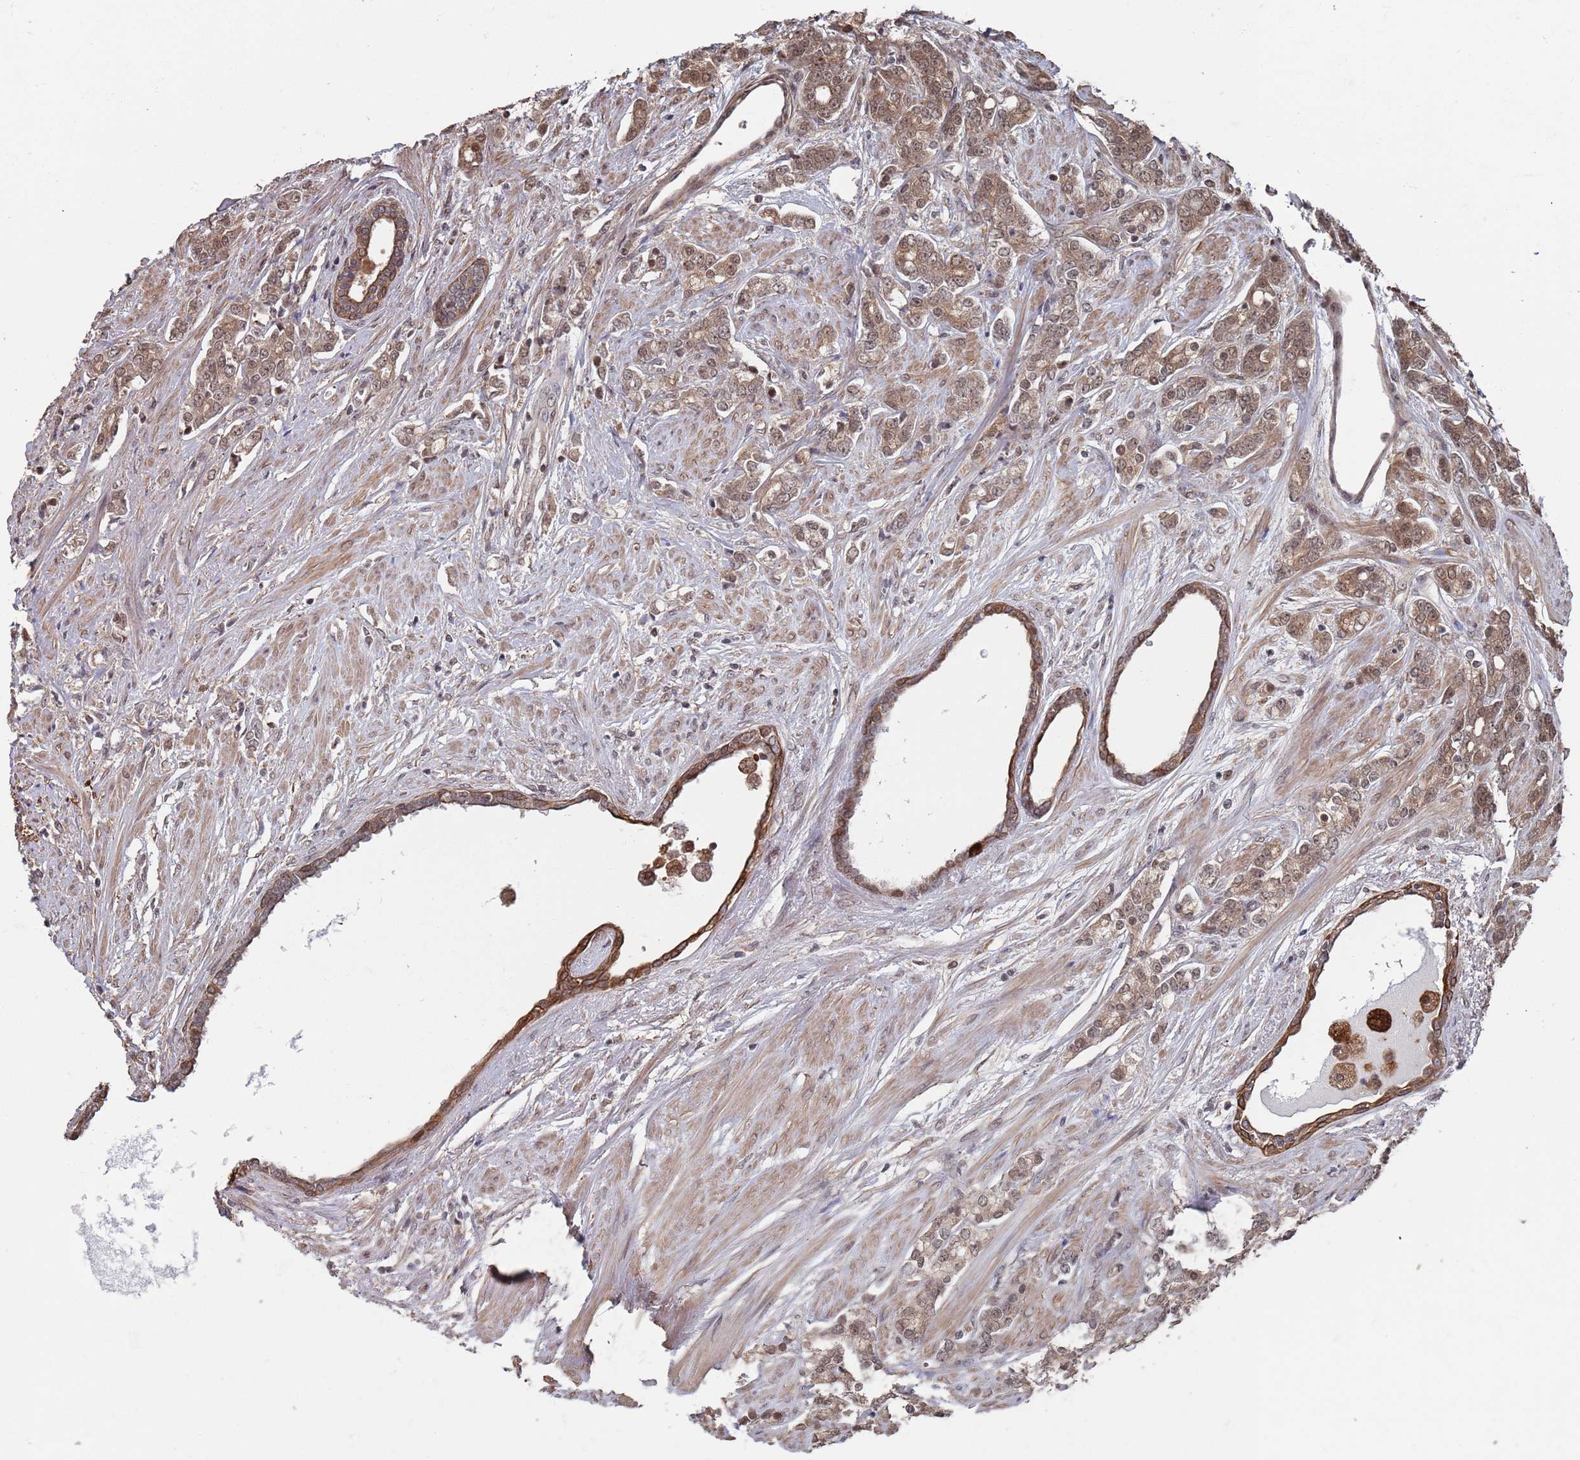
{"staining": {"intensity": "moderate", "quantity": ">75%", "location": "cytoplasmic/membranous,nuclear"}, "tissue": "prostate cancer", "cell_type": "Tumor cells", "image_type": "cancer", "snomed": [{"axis": "morphology", "description": "Adenocarcinoma, High grade"}, {"axis": "topography", "description": "Prostate"}], "caption": "Prostate adenocarcinoma (high-grade) stained for a protein (brown) demonstrates moderate cytoplasmic/membranous and nuclear positive positivity in about >75% of tumor cells.", "gene": "DGKD", "patient": {"sex": "male", "age": 62}}